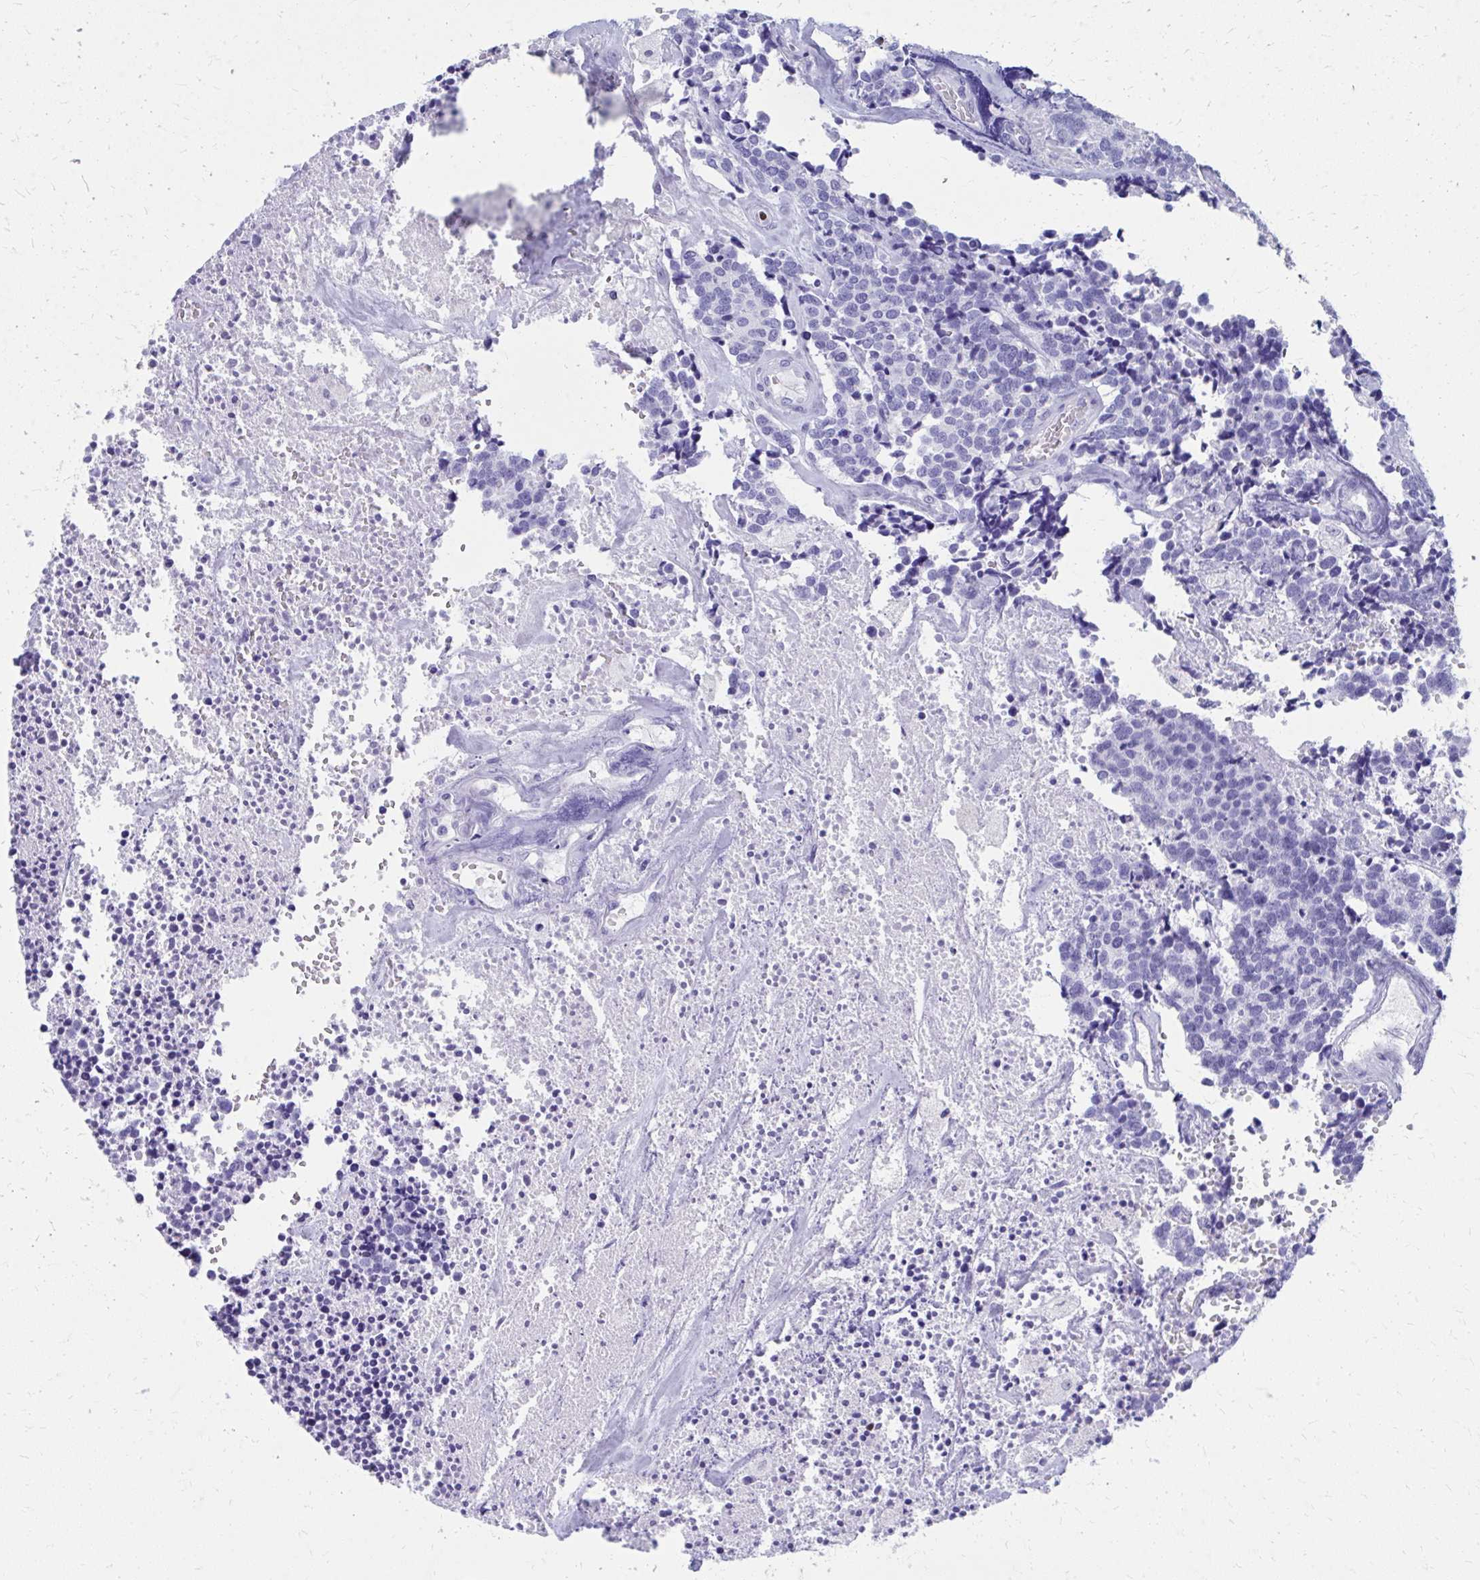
{"staining": {"intensity": "negative", "quantity": "none", "location": "none"}, "tissue": "carcinoid", "cell_type": "Tumor cells", "image_type": "cancer", "snomed": [{"axis": "morphology", "description": "Carcinoid, malignant, NOS"}, {"axis": "topography", "description": "Skin"}], "caption": "Immunohistochemical staining of carcinoid displays no significant expression in tumor cells.", "gene": "RUNX3", "patient": {"sex": "female", "age": 79}}